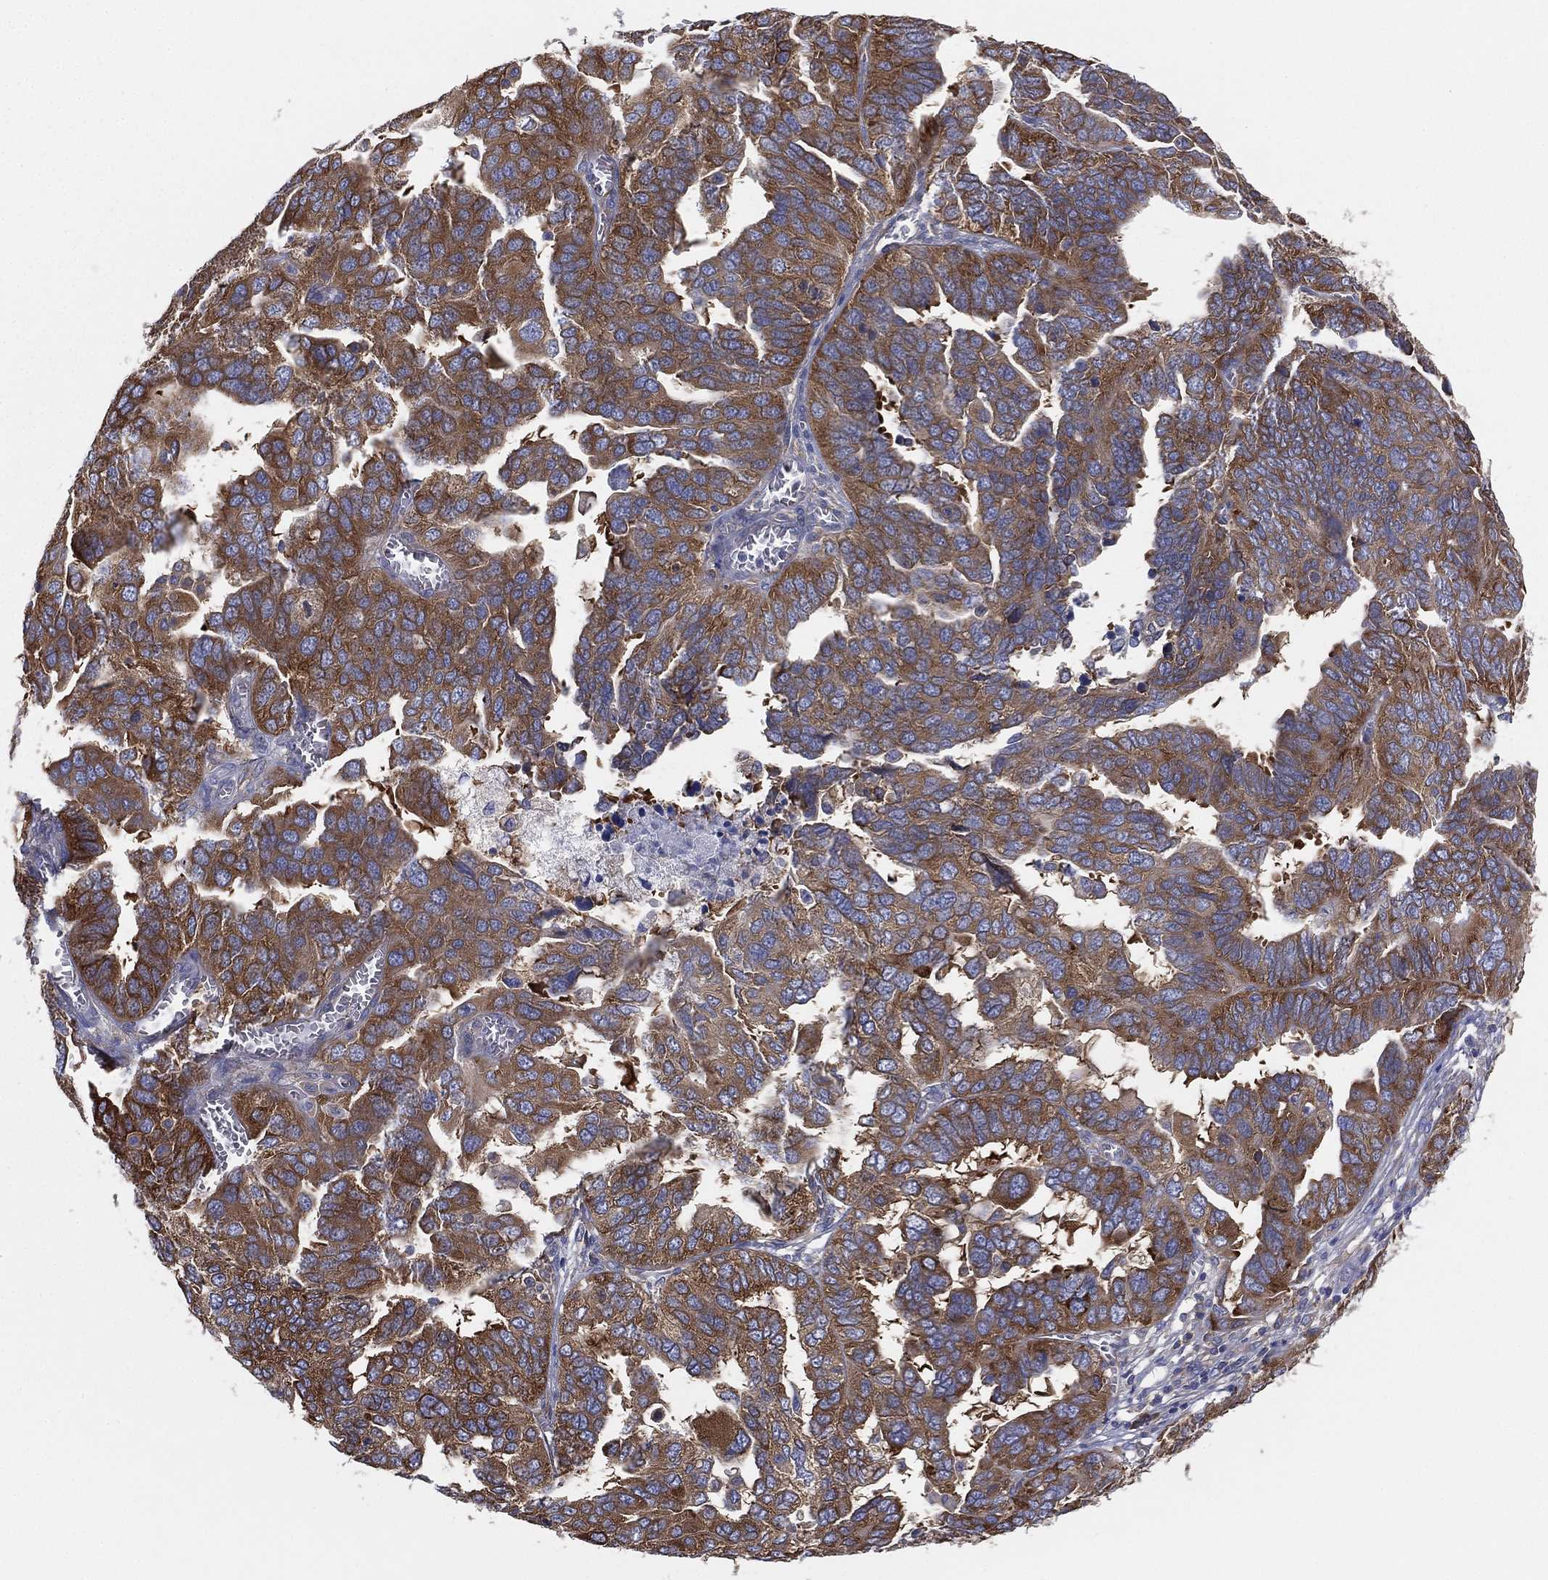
{"staining": {"intensity": "strong", "quantity": "25%-75%", "location": "cytoplasmic/membranous"}, "tissue": "ovarian cancer", "cell_type": "Tumor cells", "image_type": "cancer", "snomed": [{"axis": "morphology", "description": "Carcinoma, endometroid"}, {"axis": "topography", "description": "Soft tissue"}, {"axis": "topography", "description": "Ovary"}], "caption": "Protein staining shows strong cytoplasmic/membranous staining in approximately 25%-75% of tumor cells in ovarian cancer. Using DAB (3,3'-diaminobenzidine) (brown) and hematoxylin (blue) stains, captured at high magnification using brightfield microscopy.", "gene": "FARSA", "patient": {"sex": "female", "age": 52}}